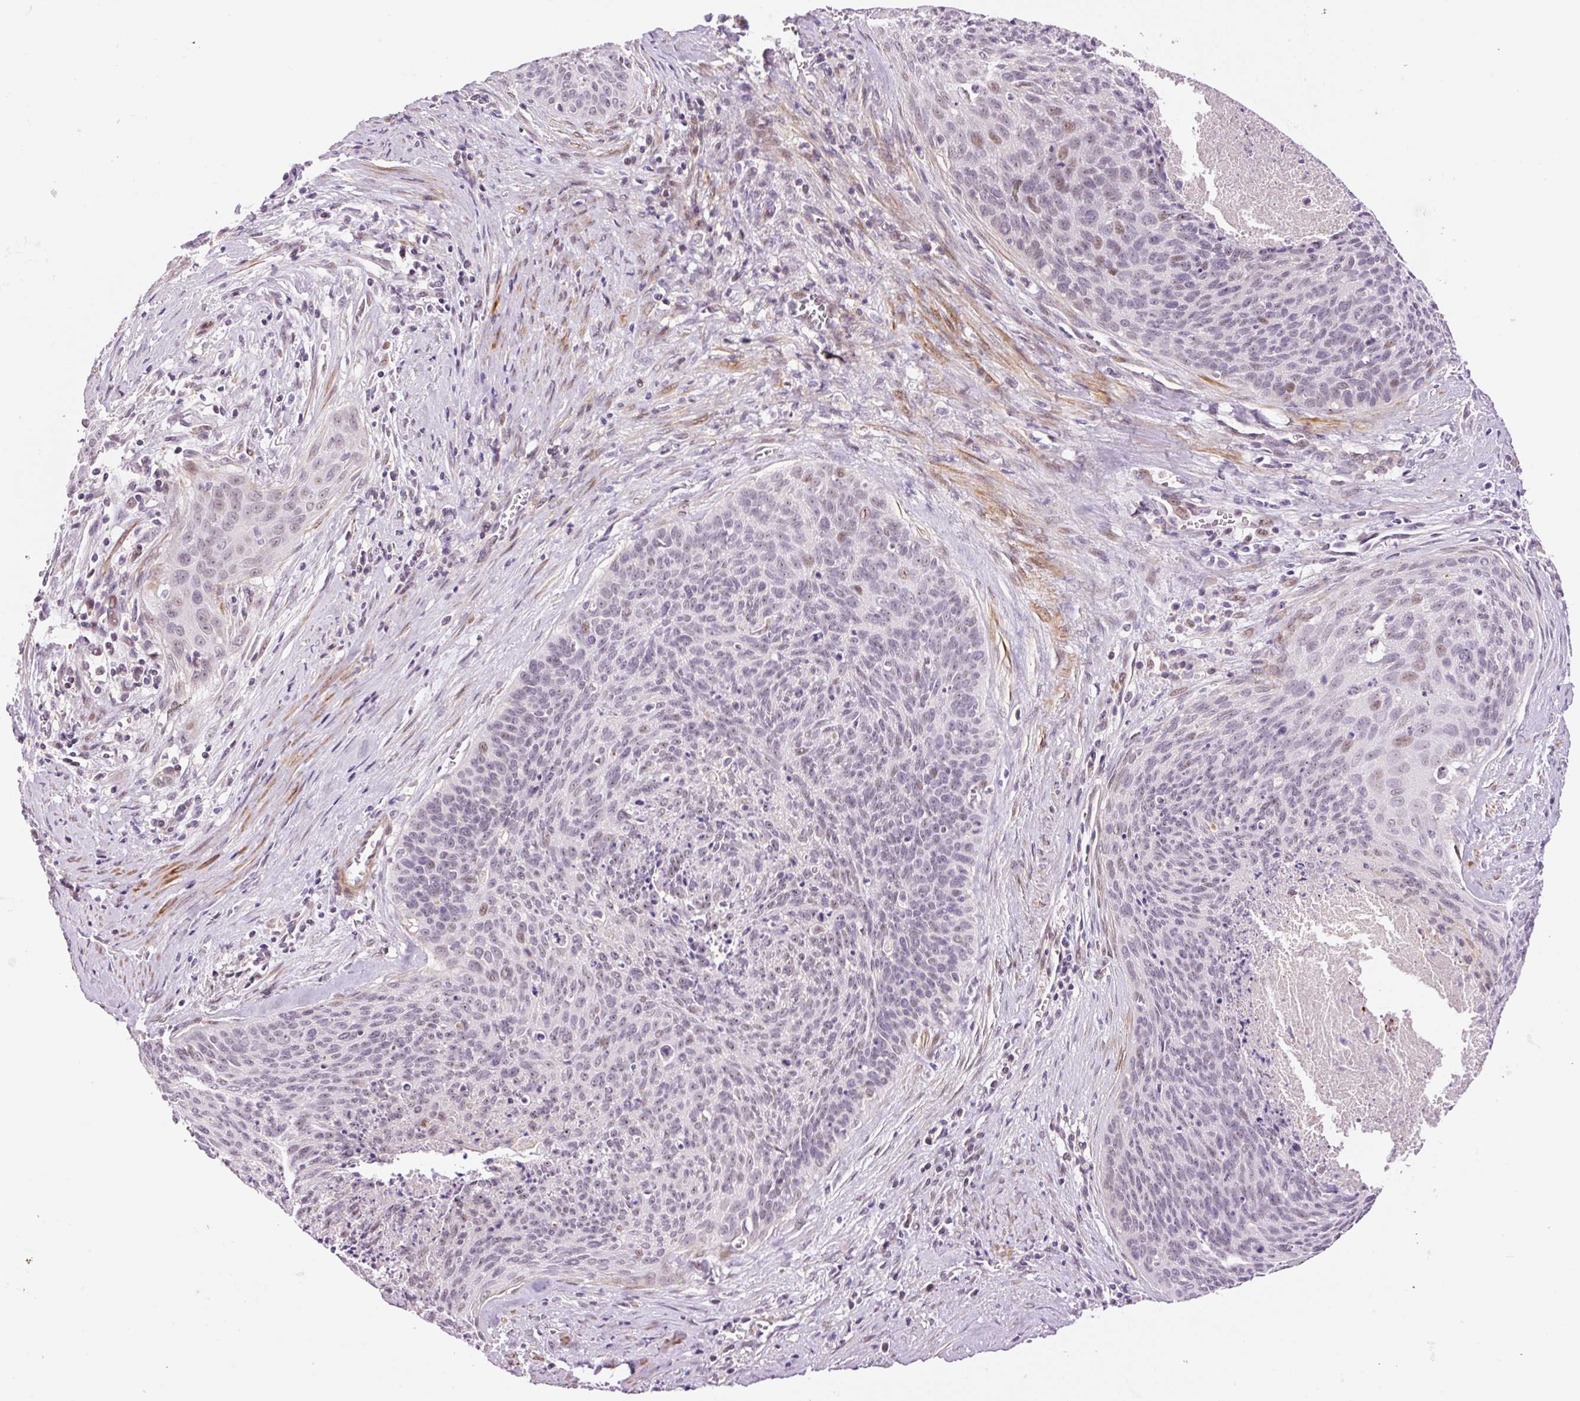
{"staining": {"intensity": "negative", "quantity": "none", "location": "none"}, "tissue": "cervical cancer", "cell_type": "Tumor cells", "image_type": "cancer", "snomed": [{"axis": "morphology", "description": "Squamous cell carcinoma, NOS"}, {"axis": "topography", "description": "Cervix"}], "caption": "An immunohistochemistry photomicrograph of cervical squamous cell carcinoma is shown. There is no staining in tumor cells of cervical squamous cell carcinoma. (Immunohistochemistry, brightfield microscopy, high magnification).", "gene": "HNF1A", "patient": {"sex": "female", "age": 55}}